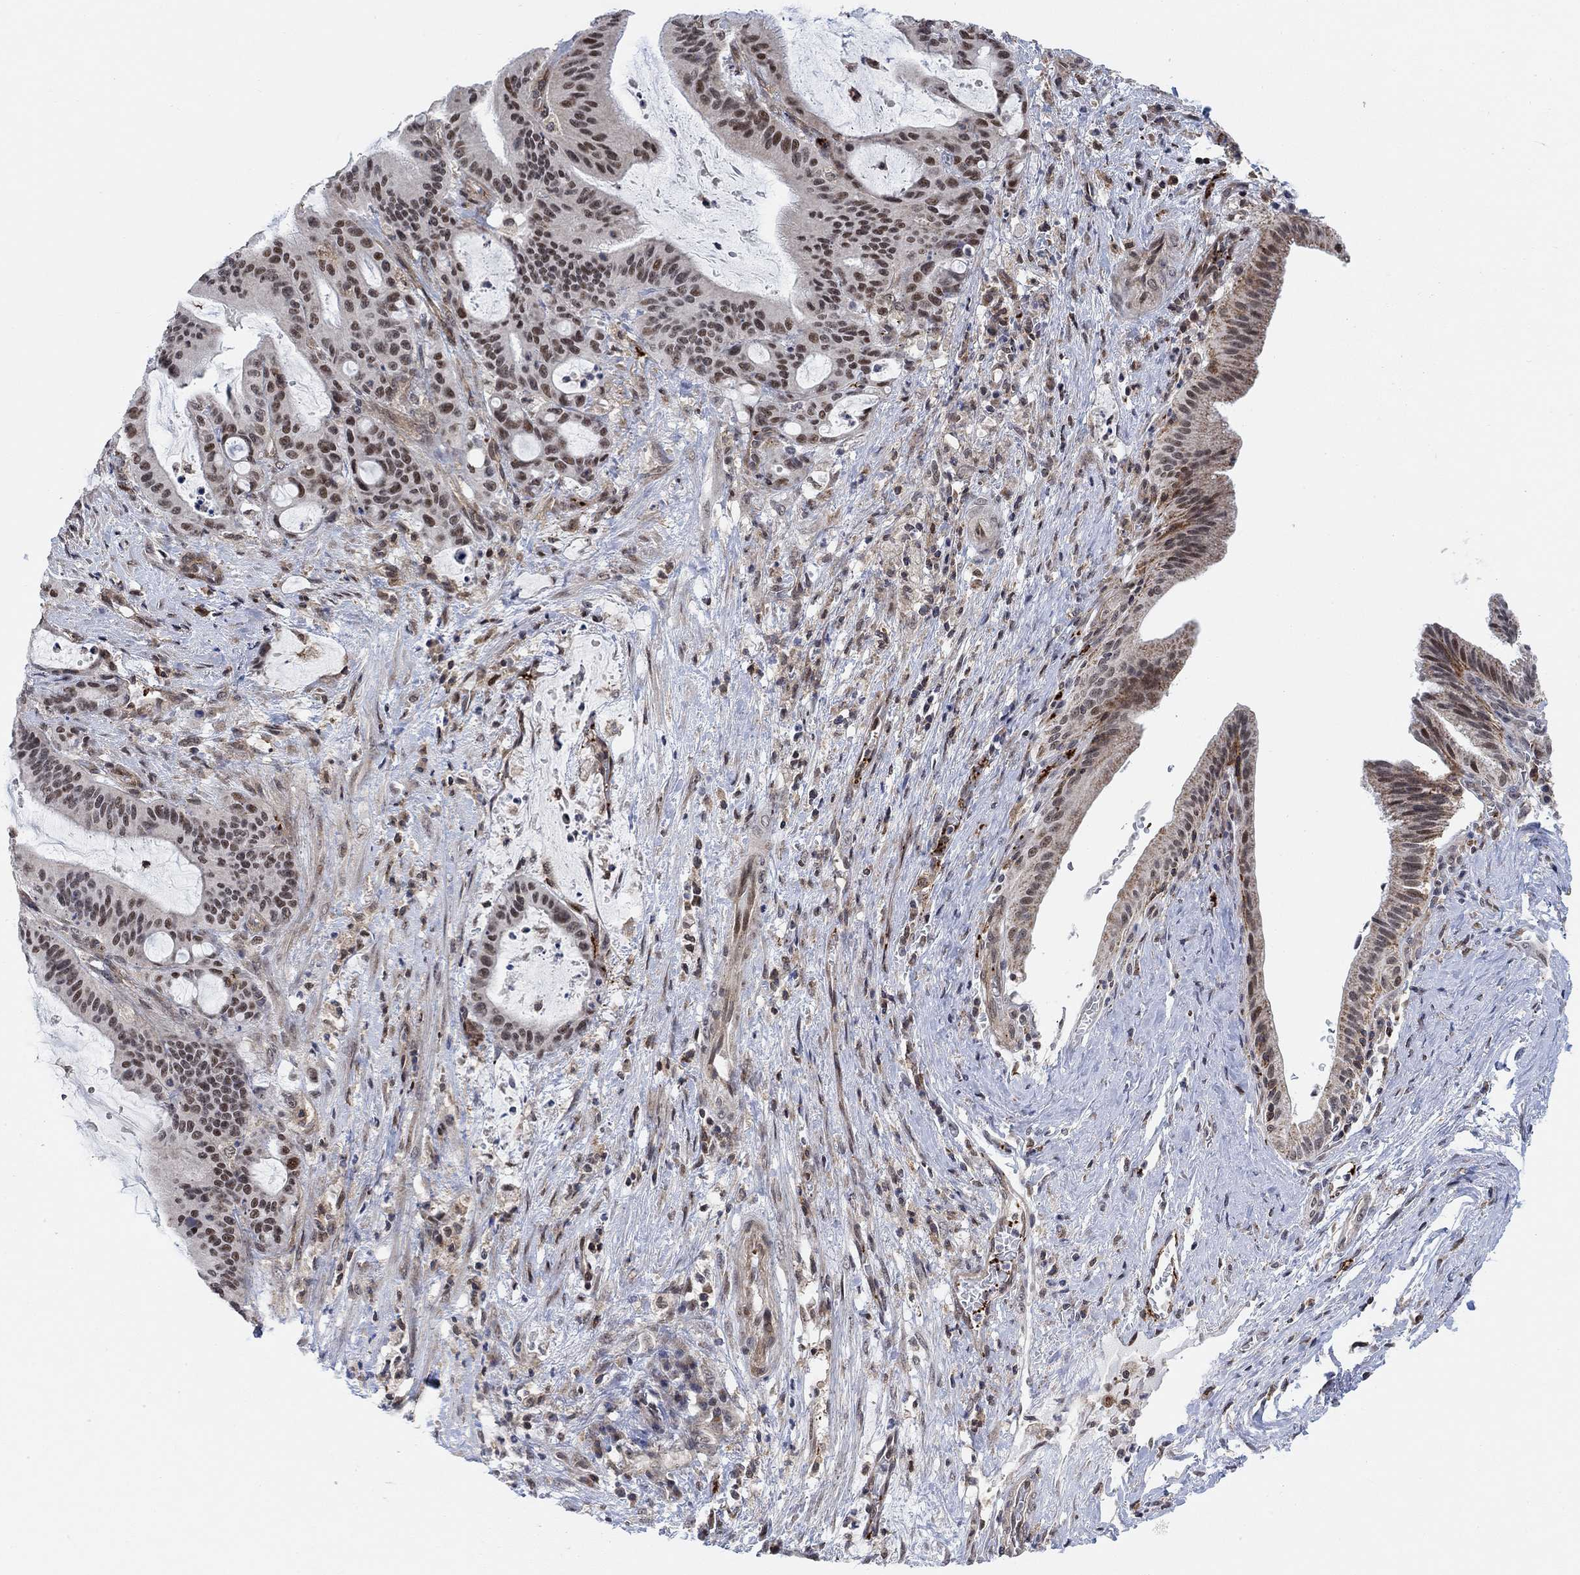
{"staining": {"intensity": "moderate", "quantity": "25%-75%", "location": "nuclear"}, "tissue": "liver cancer", "cell_type": "Tumor cells", "image_type": "cancer", "snomed": [{"axis": "morphology", "description": "Cholangiocarcinoma"}, {"axis": "topography", "description": "Liver"}], "caption": "Liver cholangiocarcinoma stained with IHC exhibits moderate nuclear positivity in approximately 25%-75% of tumor cells.", "gene": "PWWP2B", "patient": {"sex": "female", "age": 73}}